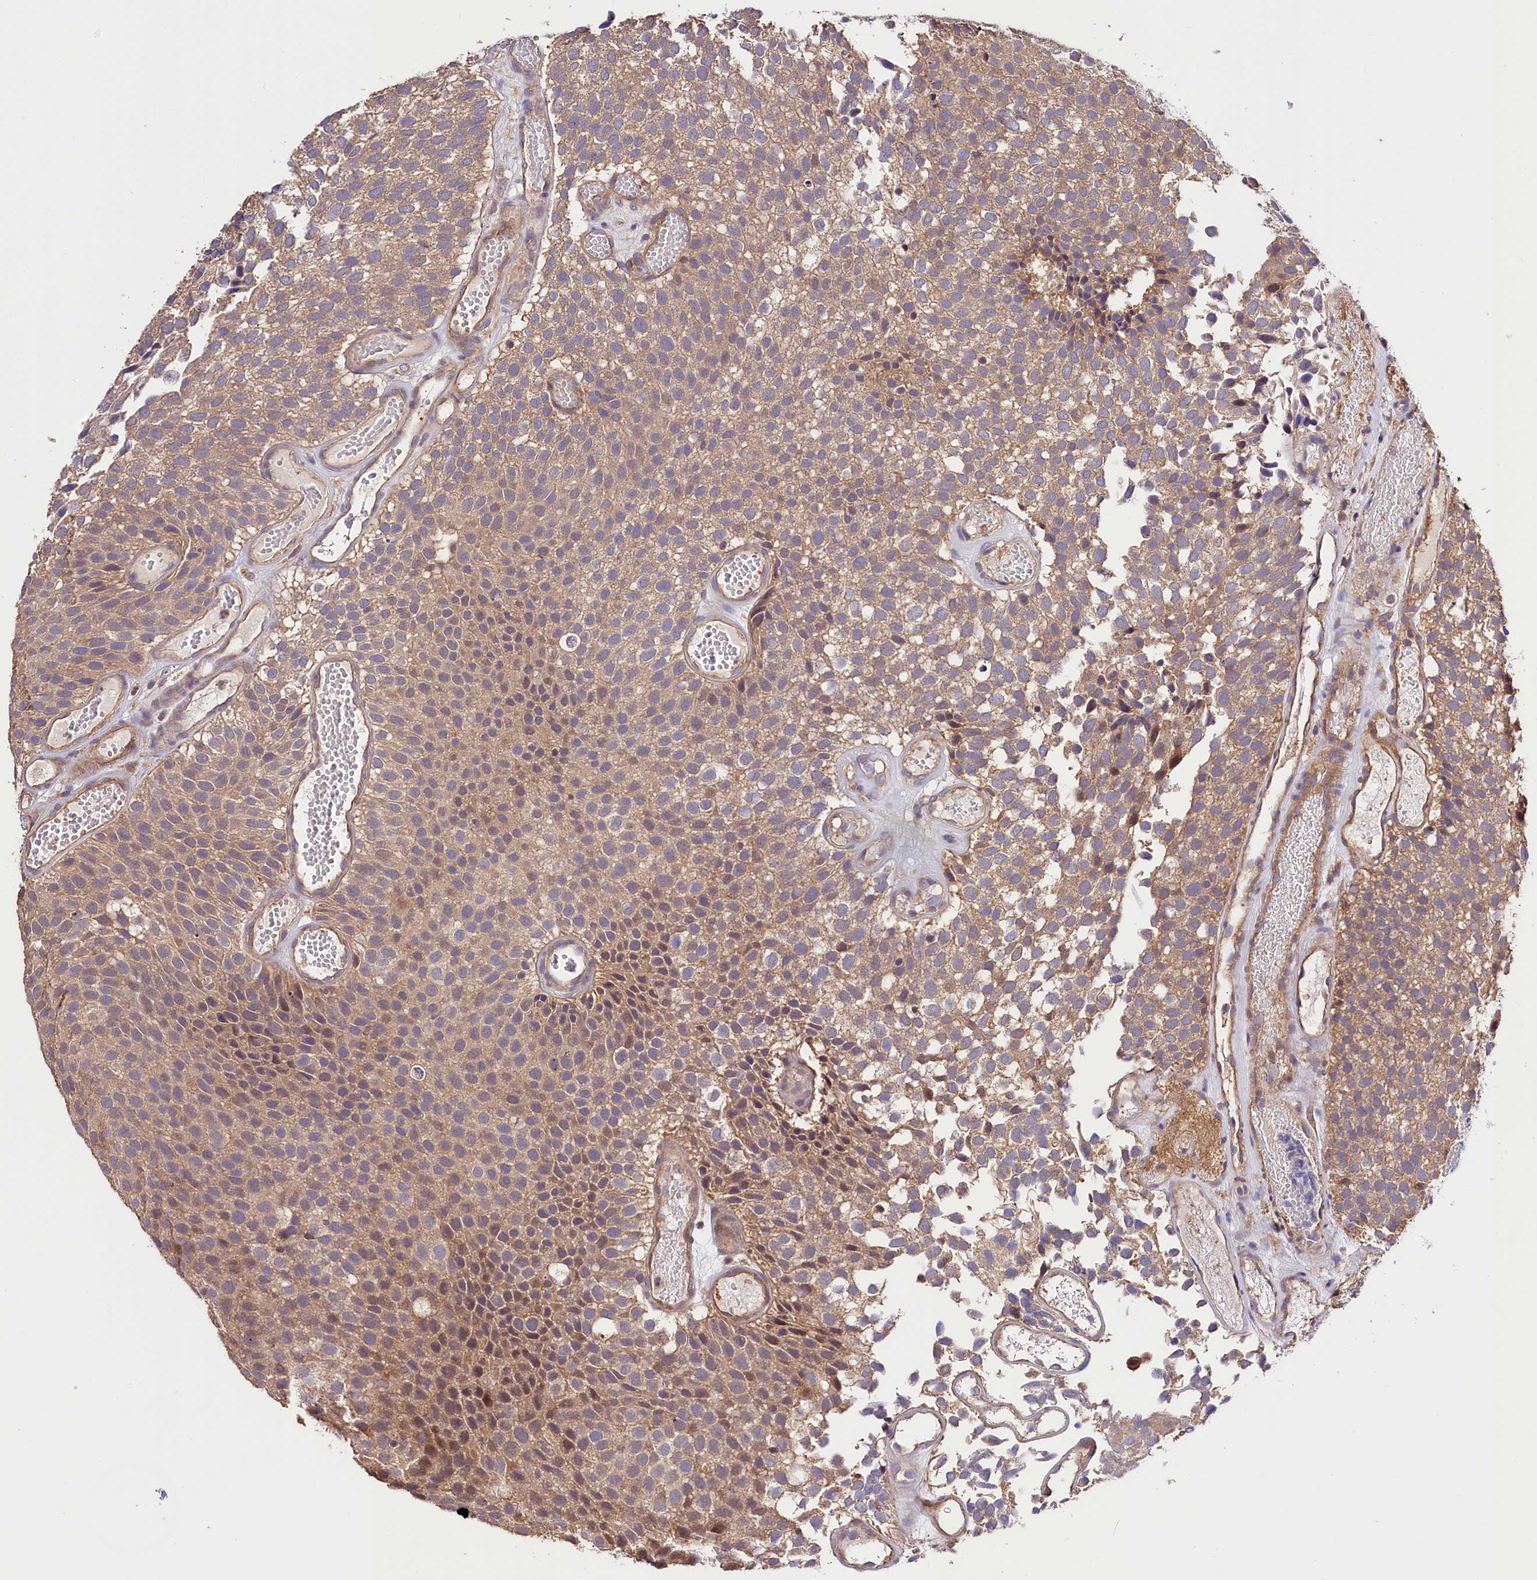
{"staining": {"intensity": "weak", "quantity": "25%-75%", "location": "cytoplasmic/membranous"}, "tissue": "urothelial cancer", "cell_type": "Tumor cells", "image_type": "cancer", "snomed": [{"axis": "morphology", "description": "Urothelial carcinoma, Low grade"}, {"axis": "topography", "description": "Urinary bladder"}], "caption": "High-magnification brightfield microscopy of urothelial cancer stained with DAB (brown) and counterstained with hematoxylin (blue). tumor cells exhibit weak cytoplasmic/membranous positivity is seen in about25%-75% of cells. The staining was performed using DAB (3,3'-diaminobenzidine) to visualize the protein expression in brown, while the nuclei were stained in blue with hematoxylin (Magnification: 20x).", "gene": "CES3", "patient": {"sex": "male", "age": 89}}